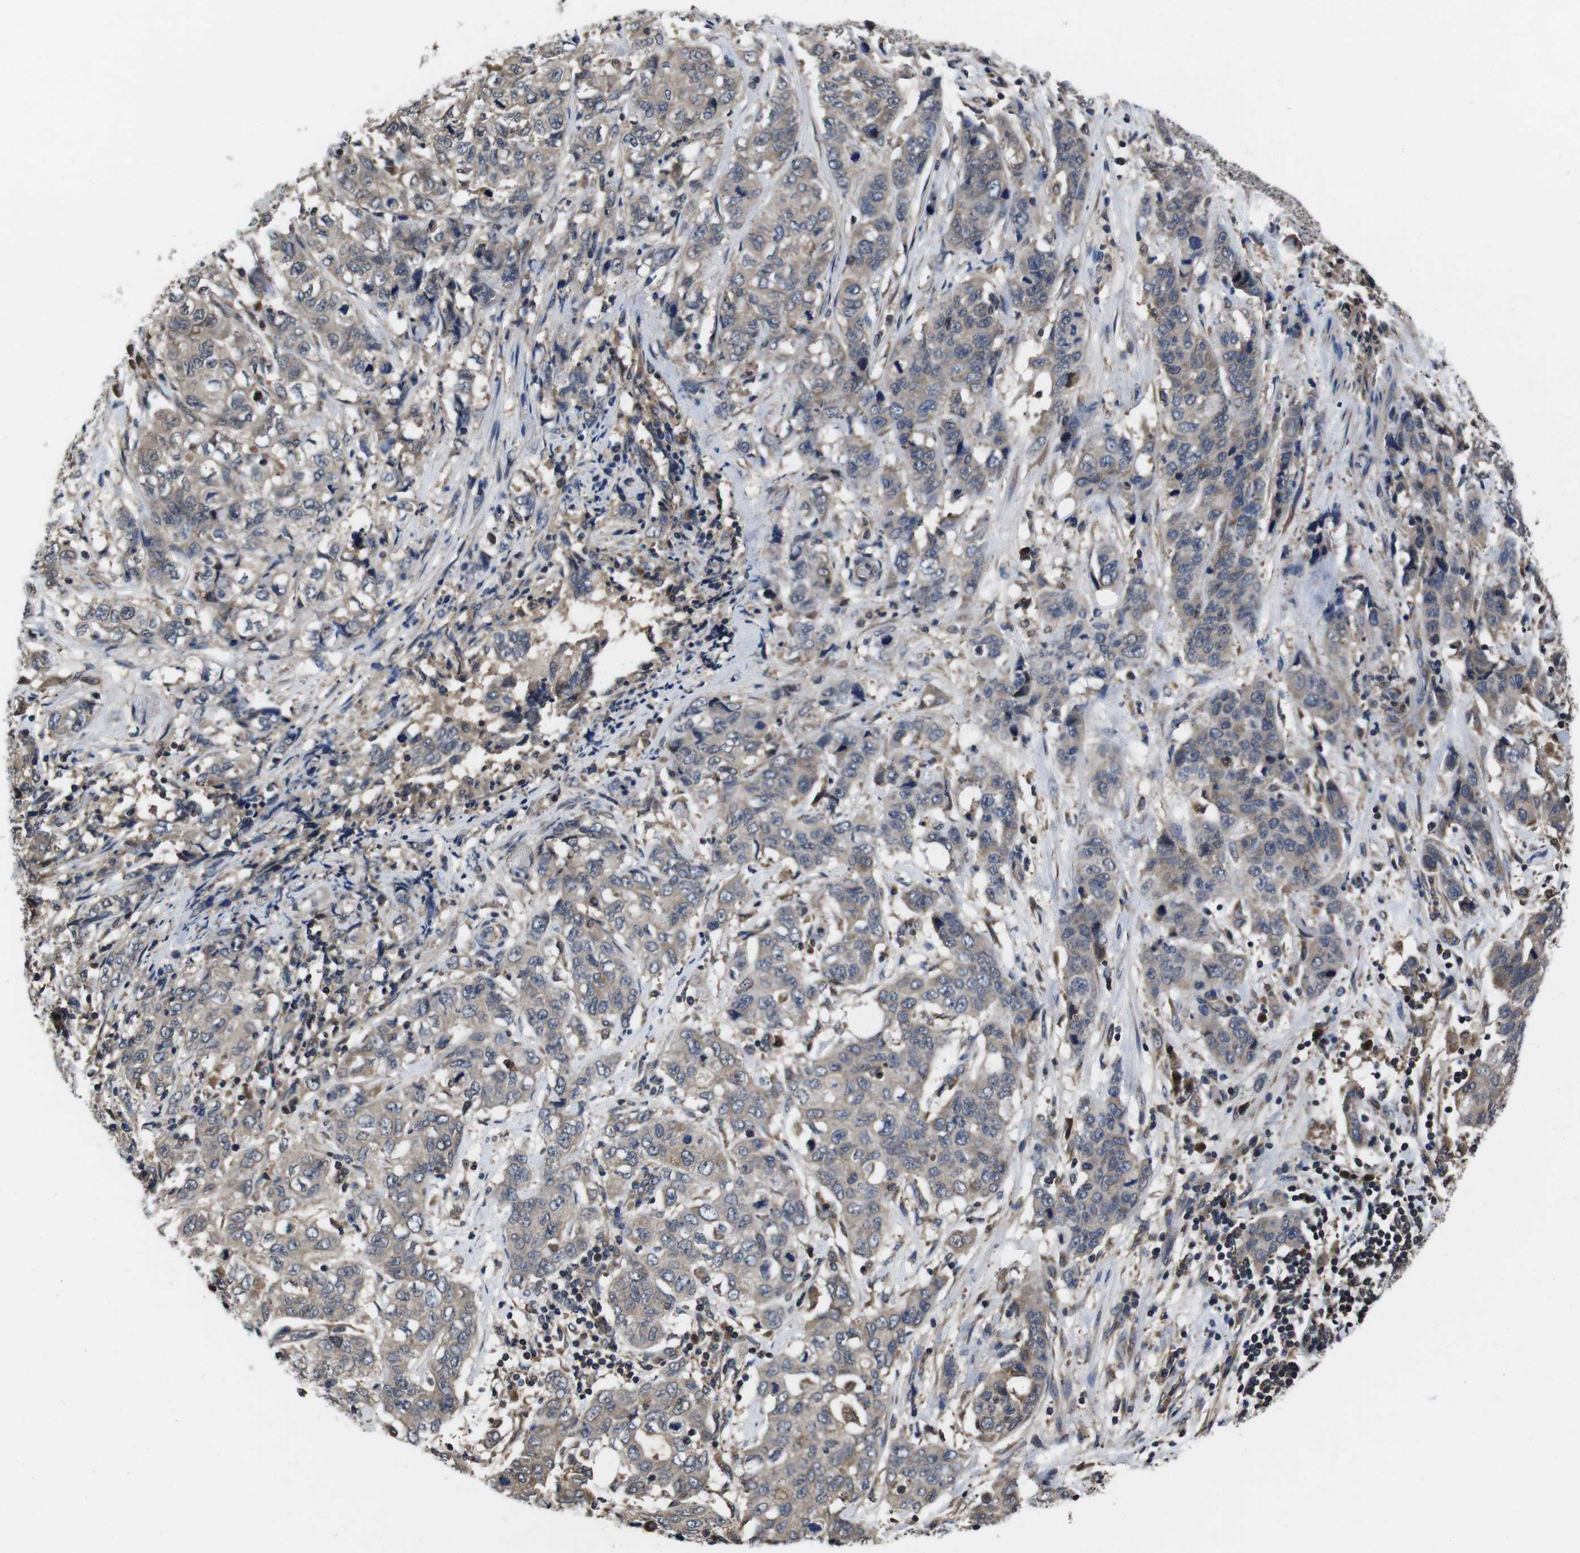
{"staining": {"intensity": "weak", "quantity": "<25%", "location": "cytoplasmic/membranous"}, "tissue": "stomach cancer", "cell_type": "Tumor cells", "image_type": "cancer", "snomed": [{"axis": "morphology", "description": "Adenocarcinoma, NOS"}, {"axis": "topography", "description": "Stomach"}], "caption": "This is a histopathology image of IHC staining of adenocarcinoma (stomach), which shows no staining in tumor cells. (DAB (3,3'-diaminobenzidine) IHC with hematoxylin counter stain).", "gene": "CXCL11", "patient": {"sex": "male", "age": 48}}